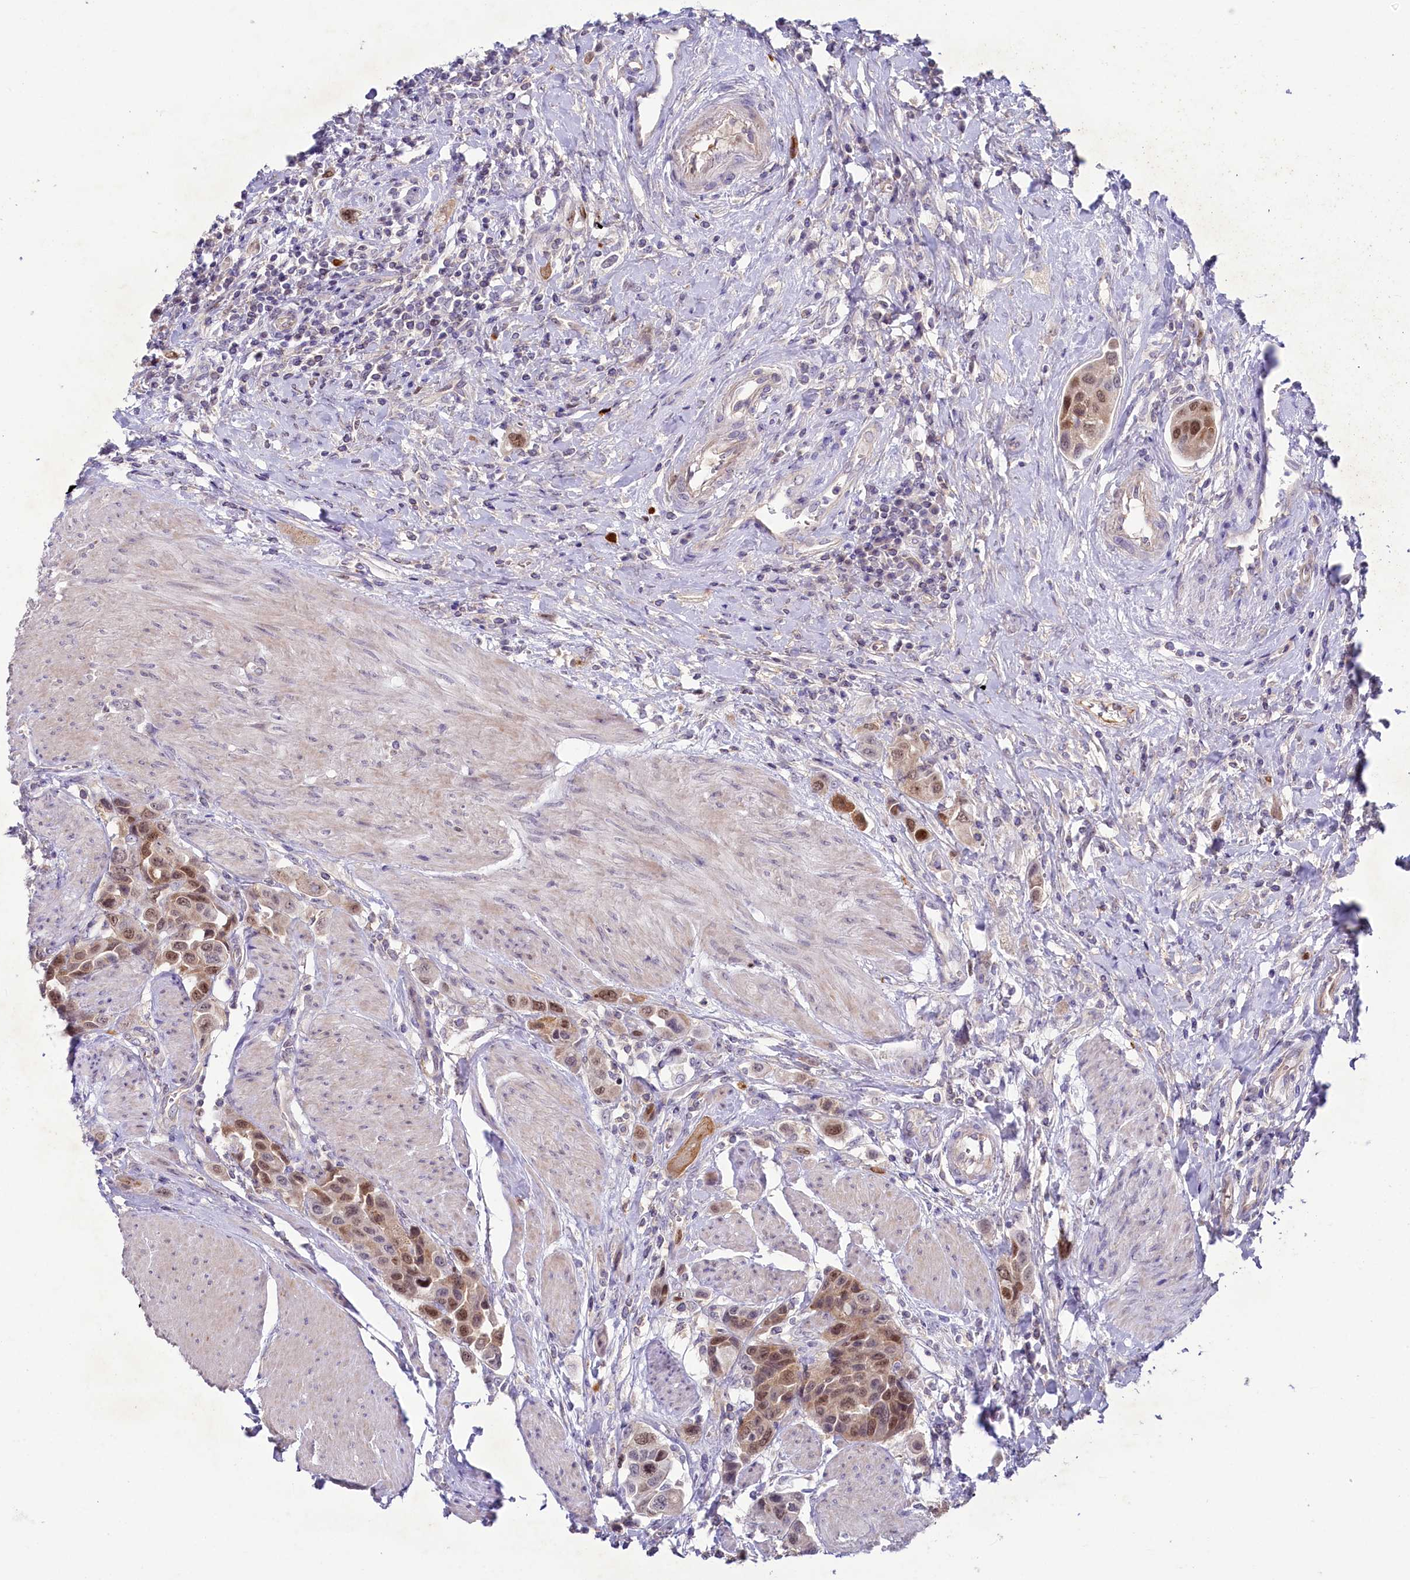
{"staining": {"intensity": "moderate", "quantity": ">75%", "location": "cytoplasmic/membranous,nuclear"}, "tissue": "urothelial cancer", "cell_type": "Tumor cells", "image_type": "cancer", "snomed": [{"axis": "morphology", "description": "Urothelial carcinoma, High grade"}, {"axis": "topography", "description": "Urinary bladder"}], "caption": "Moderate cytoplasmic/membranous and nuclear positivity is identified in about >75% of tumor cells in urothelial cancer.", "gene": "FAM111B", "patient": {"sex": "male", "age": 50}}